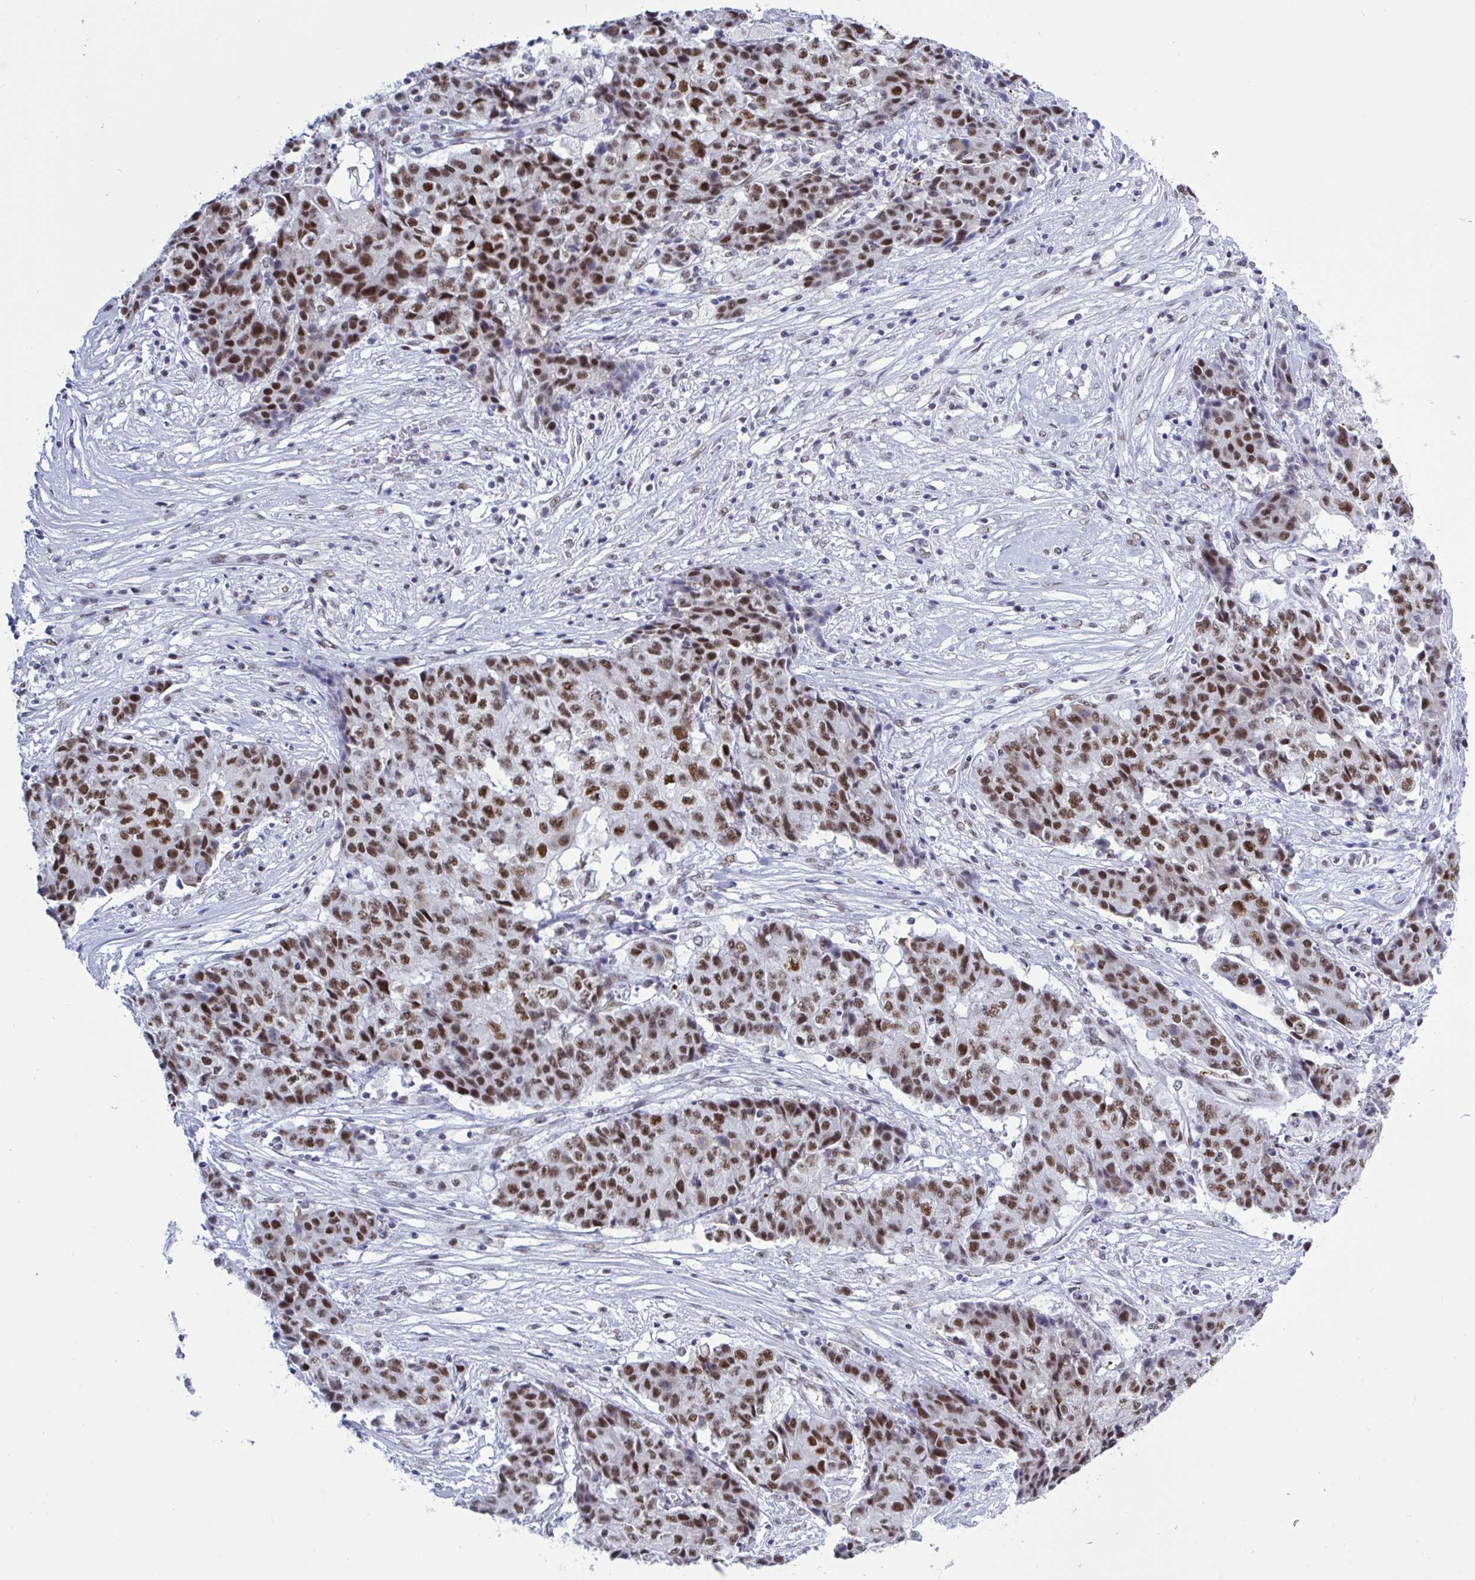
{"staining": {"intensity": "strong", "quantity": ">75%", "location": "nuclear"}, "tissue": "ovarian cancer", "cell_type": "Tumor cells", "image_type": "cancer", "snomed": [{"axis": "morphology", "description": "Carcinoma, endometroid"}, {"axis": "topography", "description": "Ovary"}], "caption": "Immunohistochemical staining of endometroid carcinoma (ovarian) displays strong nuclear protein expression in approximately >75% of tumor cells. The protein of interest is stained brown, and the nuclei are stained in blue (DAB (3,3'-diaminobenzidine) IHC with brightfield microscopy, high magnification).", "gene": "PPP1R10", "patient": {"sex": "female", "age": 42}}